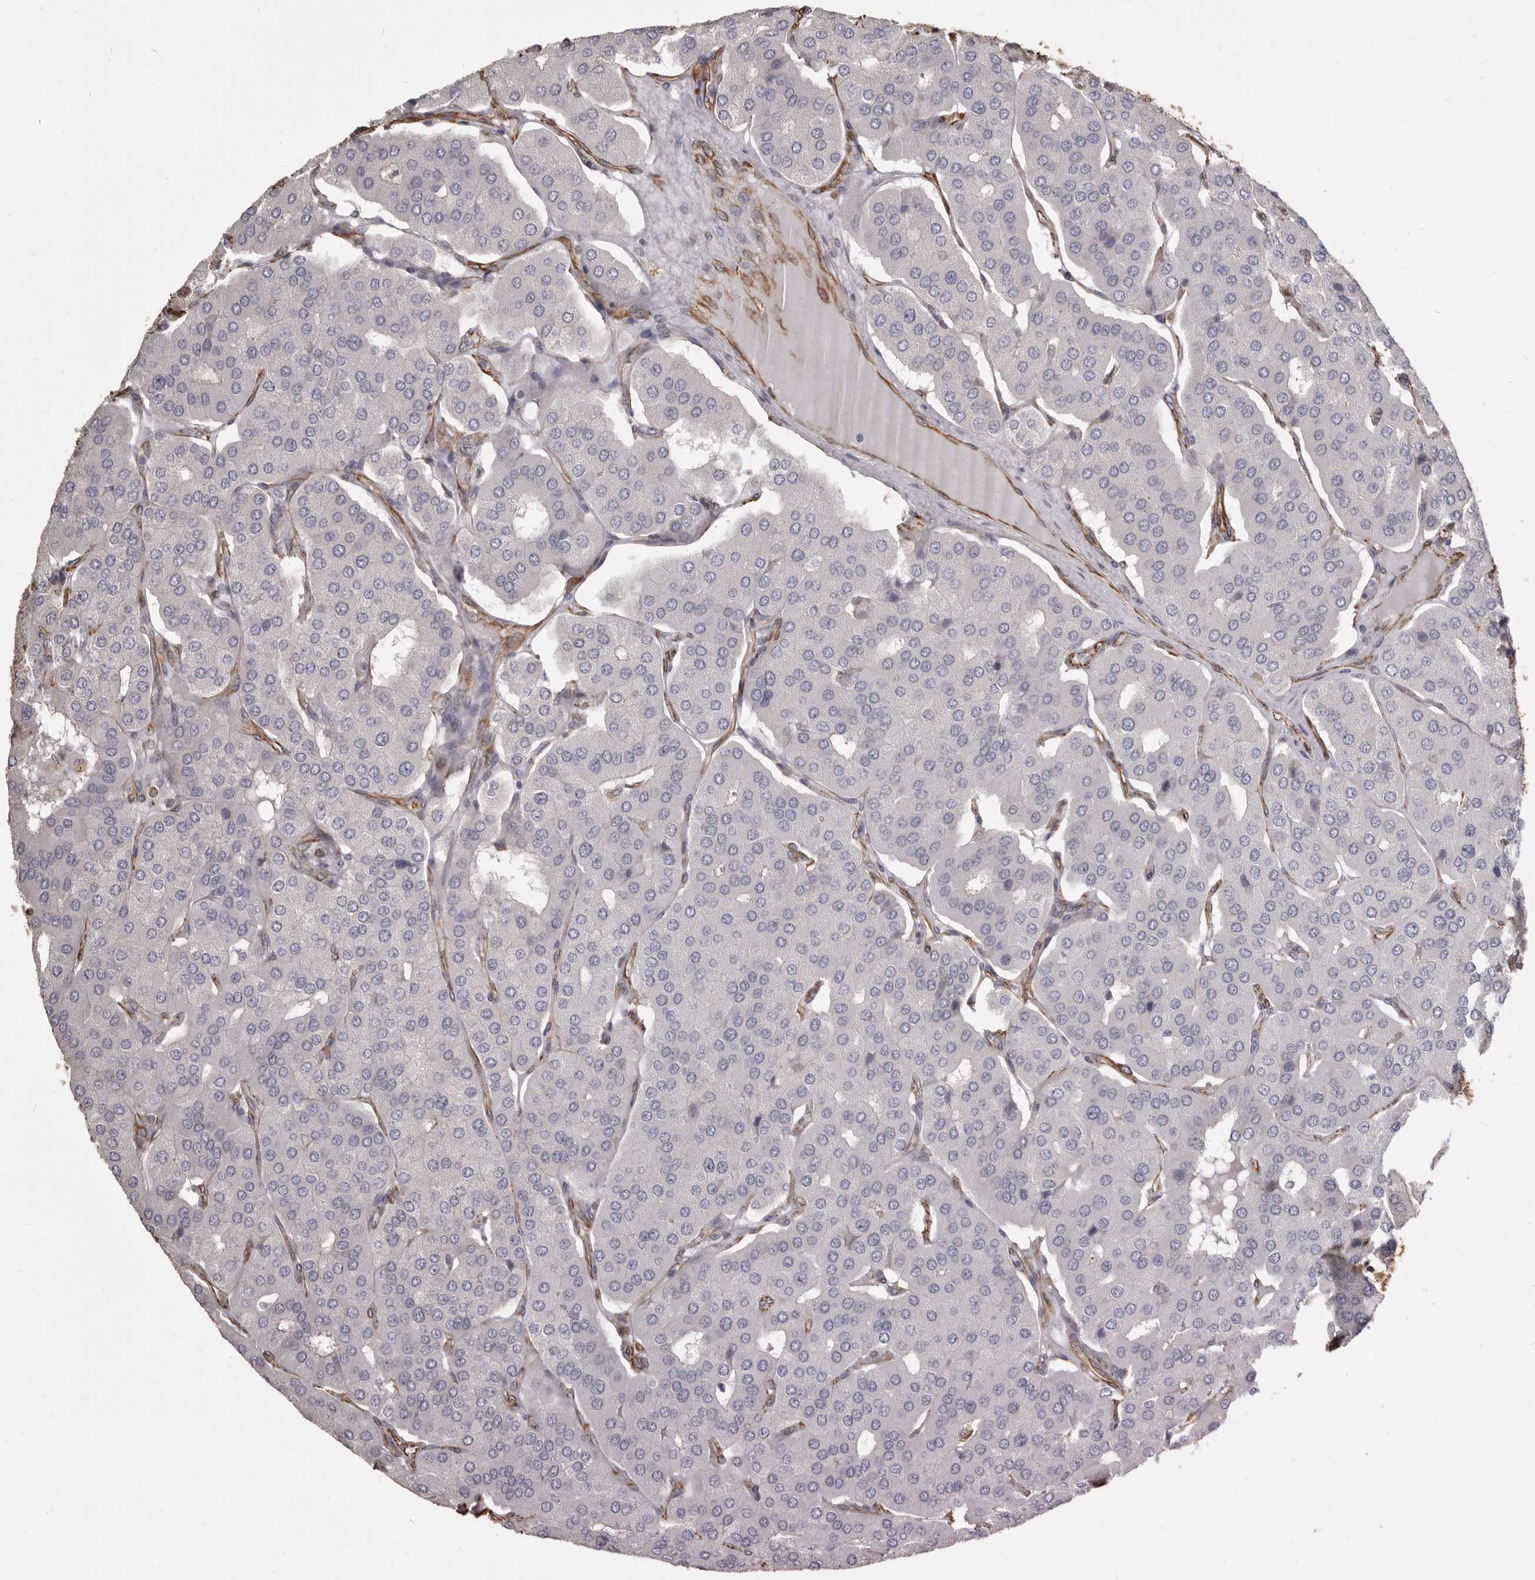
{"staining": {"intensity": "negative", "quantity": "none", "location": "none"}, "tissue": "parathyroid gland", "cell_type": "Glandular cells", "image_type": "normal", "snomed": [{"axis": "morphology", "description": "Normal tissue, NOS"}, {"axis": "morphology", "description": "Adenoma, NOS"}, {"axis": "topography", "description": "Parathyroid gland"}], "caption": "This image is of normal parathyroid gland stained with IHC to label a protein in brown with the nuclei are counter-stained blue. There is no staining in glandular cells.", "gene": "MTURN", "patient": {"sex": "female", "age": 86}}